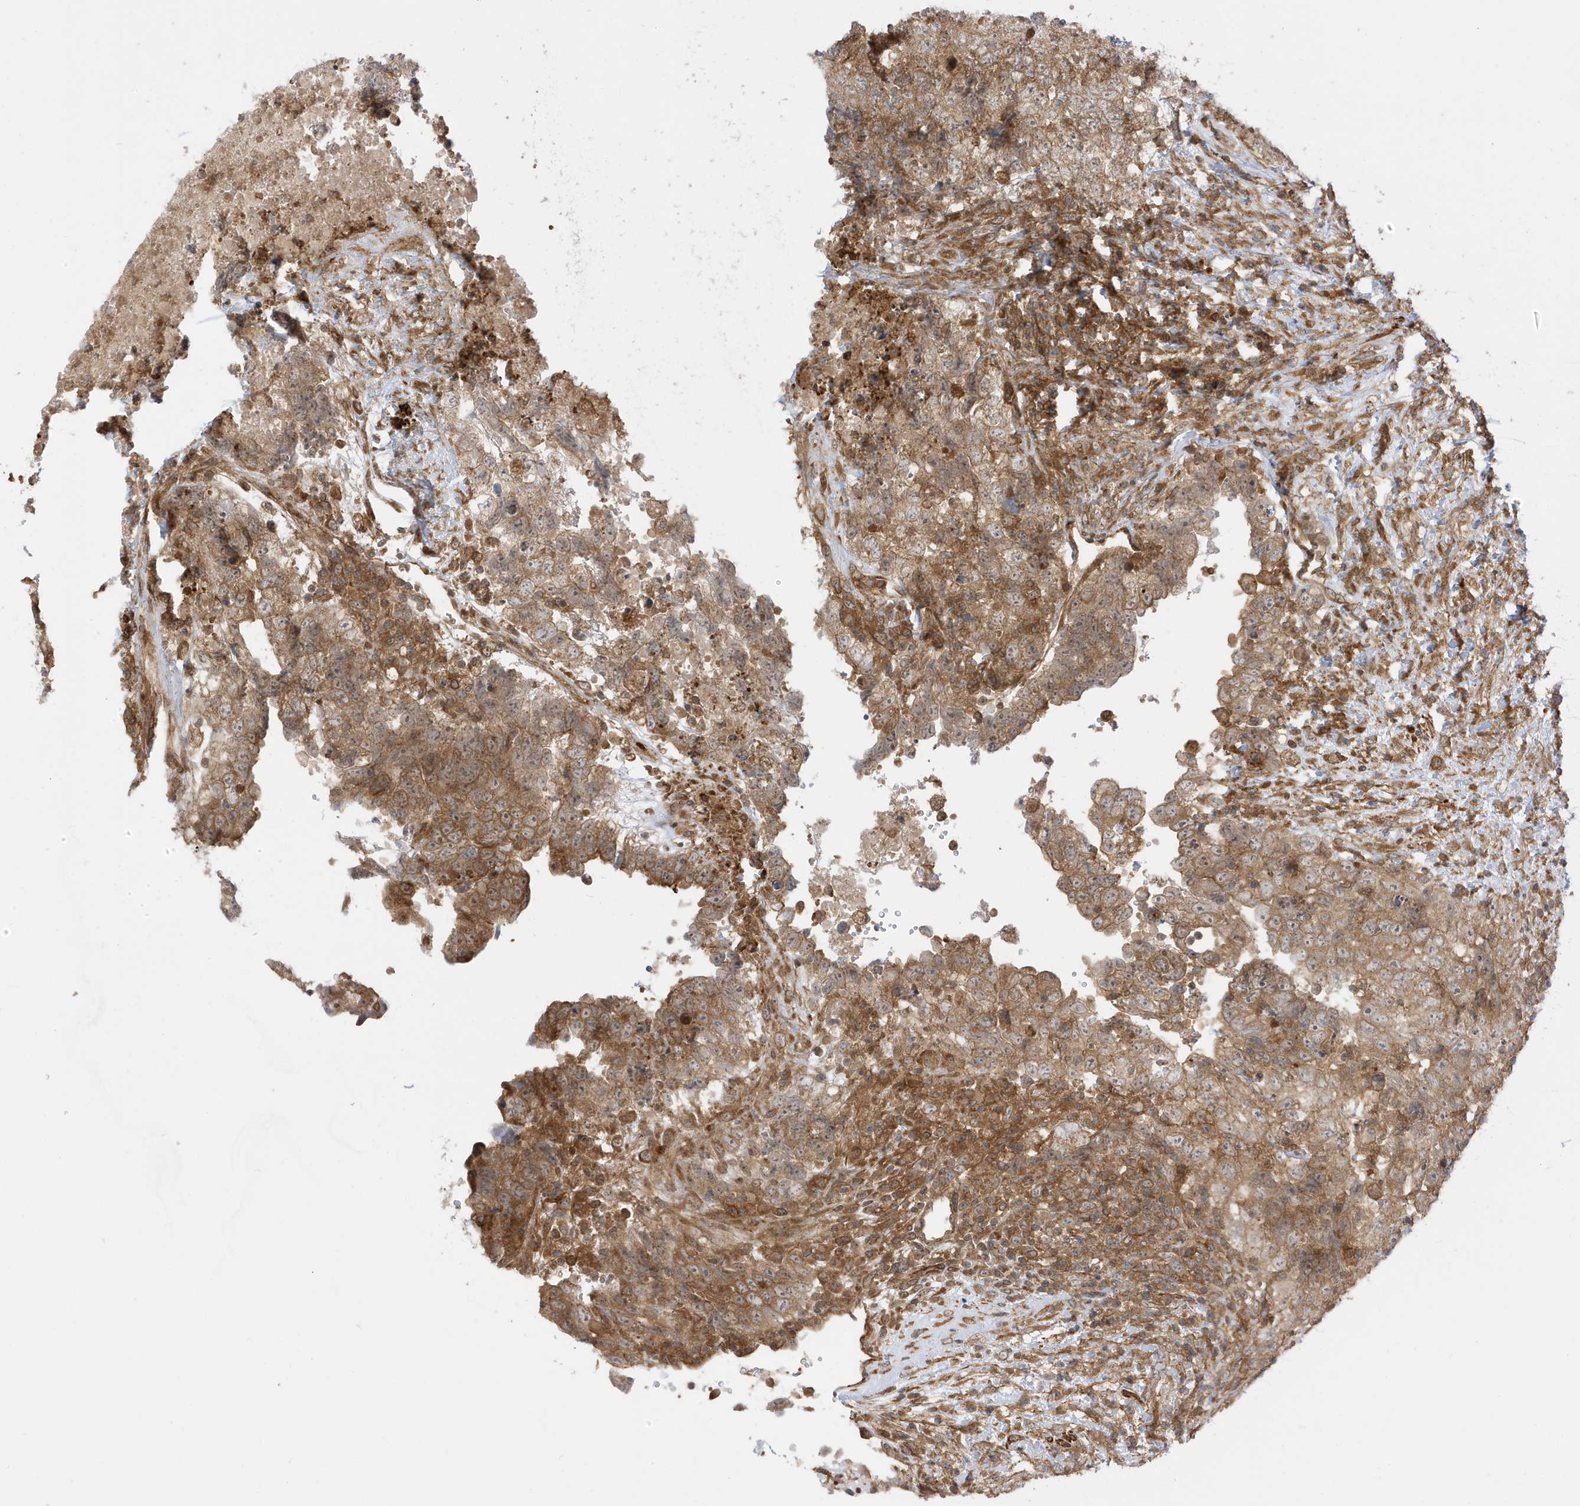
{"staining": {"intensity": "moderate", "quantity": ">75%", "location": "cytoplasmic/membranous"}, "tissue": "testis cancer", "cell_type": "Tumor cells", "image_type": "cancer", "snomed": [{"axis": "morphology", "description": "Carcinoma, Embryonal, NOS"}, {"axis": "topography", "description": "Testis"}], "caption": "A medium amount of moderate cytoplasmic/membranous expression is identified in about >75% of tumor cells in embryonal carcinoma (testis) tissue. (Stains: DAB (3,3'-diaminobenzidine) in brown, nuclei in blue, Microscopy: brightfield microscopy at high magnification).", "gene": "CDC42EP3", "patient": {"sex": "male", "age": 37}}